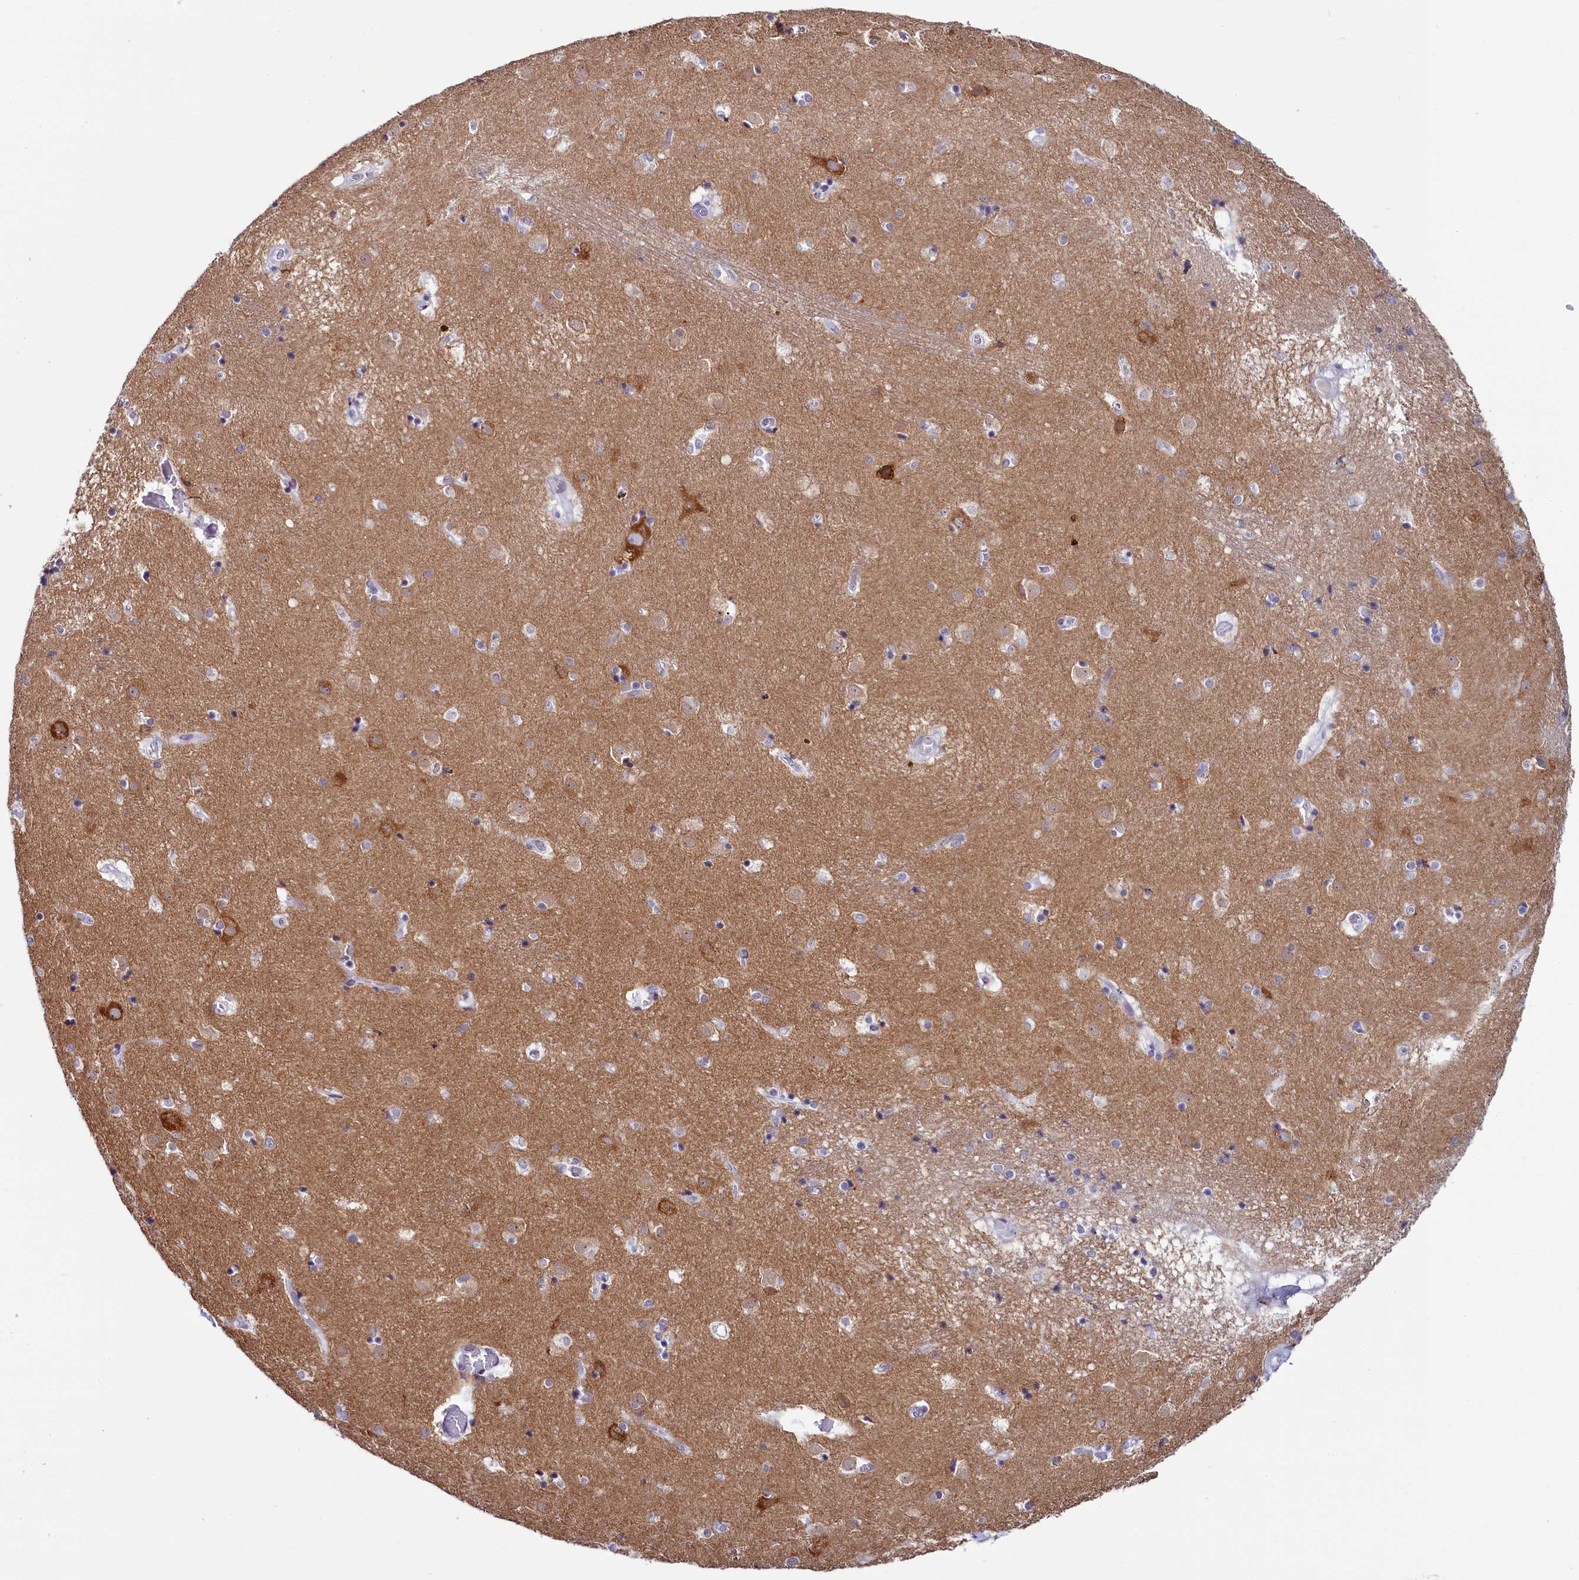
{"staining": {"intensity": "weak", "quantity": "<25%", "location": "cytoplasmic/membranous"}, "tissue": "caudate", "cell_type": "Glial cells", "image_type": "normal", "snomed": [{"axis": "morphology", "description": "Normal tissue, NOS"}, {"axis": "topography", "description": "Lateral ventricle wall"}], "caption": "An immunohistochemistry image of benign caudate is shown. There is no staining in glial cells of caudate. (DAB (3,3'-diaminobenzidine) immunohistochemistry (IHC) visualized using brightfield microscopy, high magnification).", "gene": "AP3B2", "patient": {"sex": "male", "age": 70}}